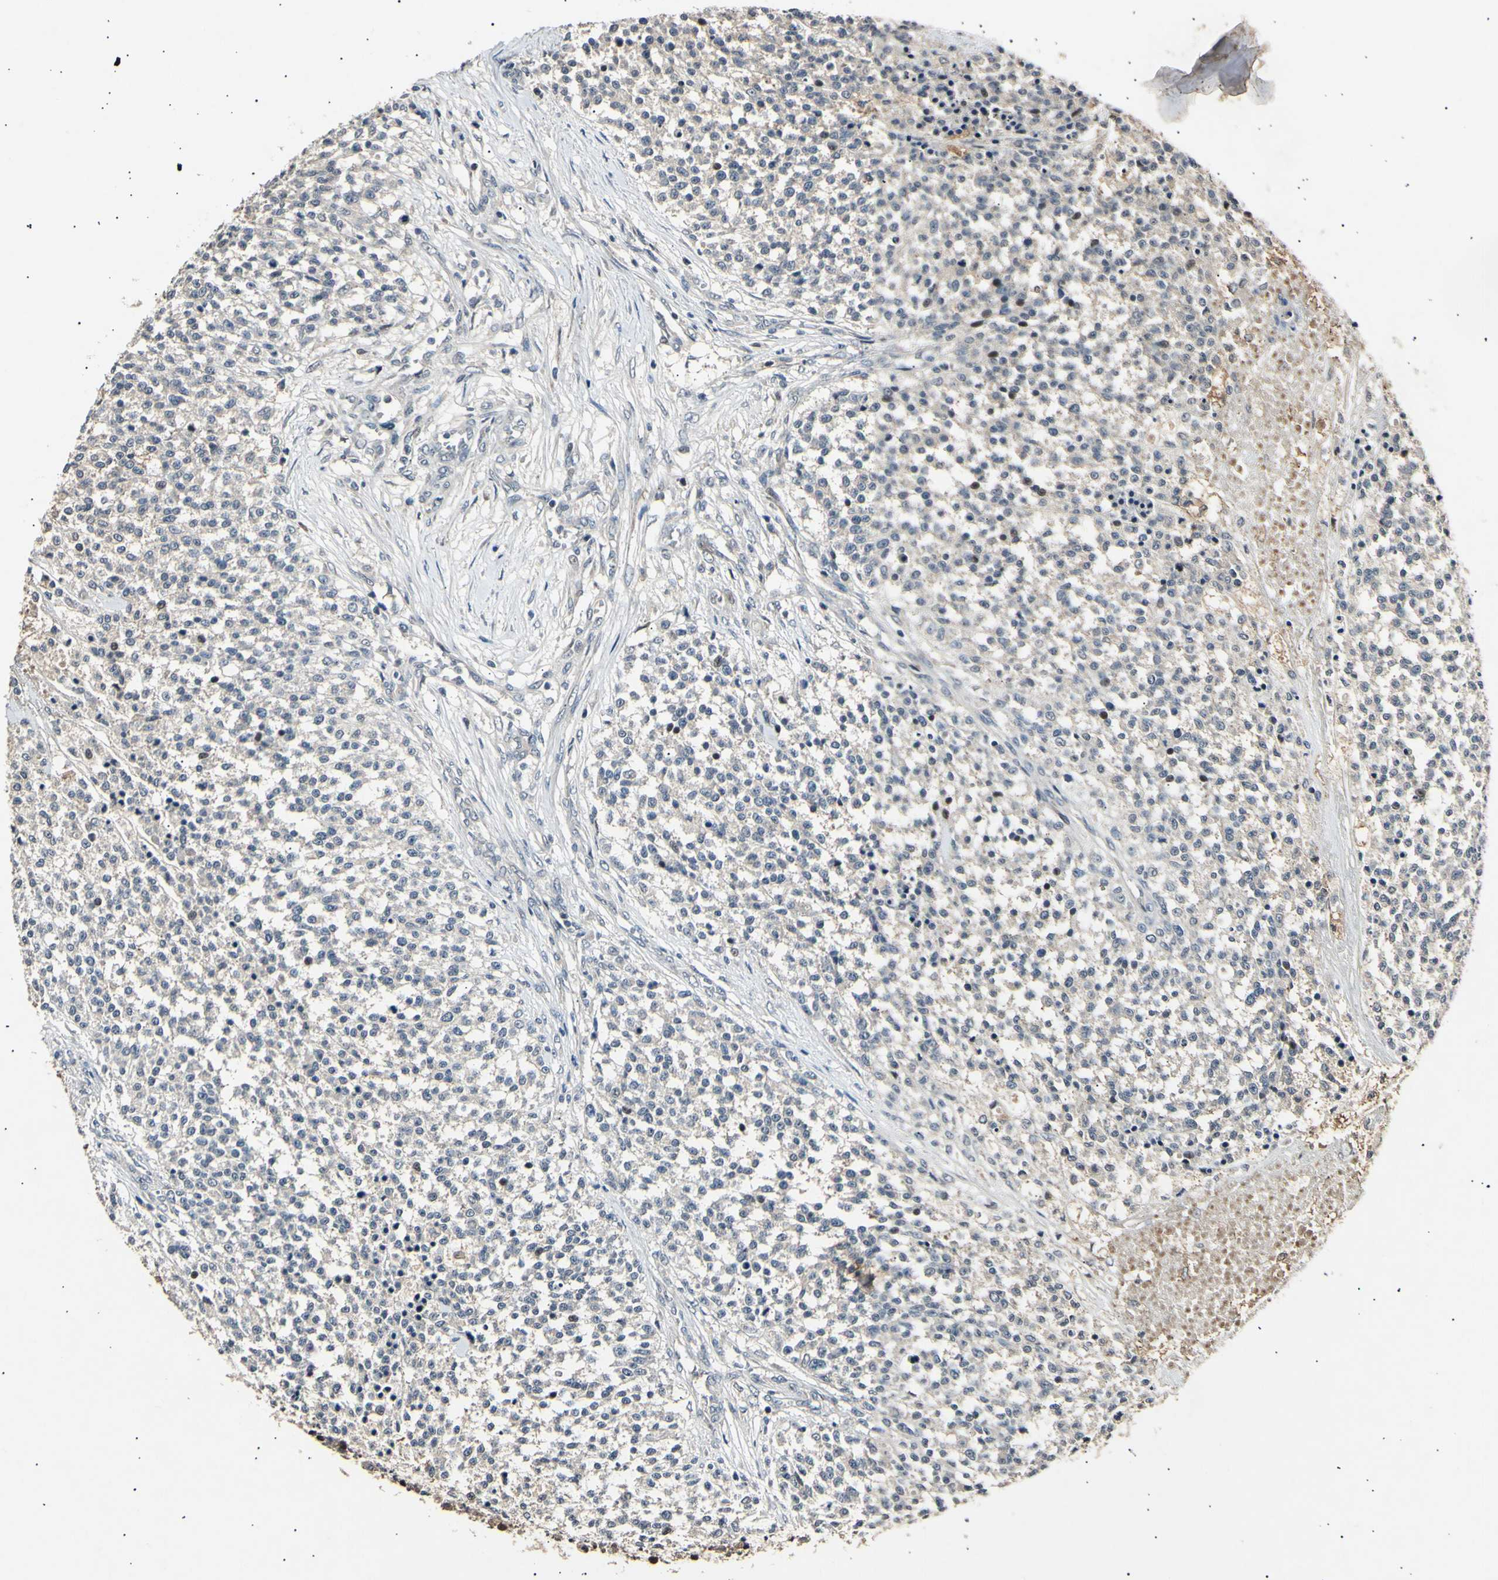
{"staining": {"intensity": "negative", "quantity": "none", "location": "none"}, "tissue": "testis cancer", "cell_type": "Tumor cells", "image_type": "cancer", "snomed": [{"axis": "morphology", "description": "Seminoma, NOS"}, {"axis": "topography", "description": "Testis"}], "caption": "Testis cancer was stained to show a protein in brown. There is no significant expression in tumor cells.", "gene": "ADCY3", "patient": {"sex": "male", "age": 59}}